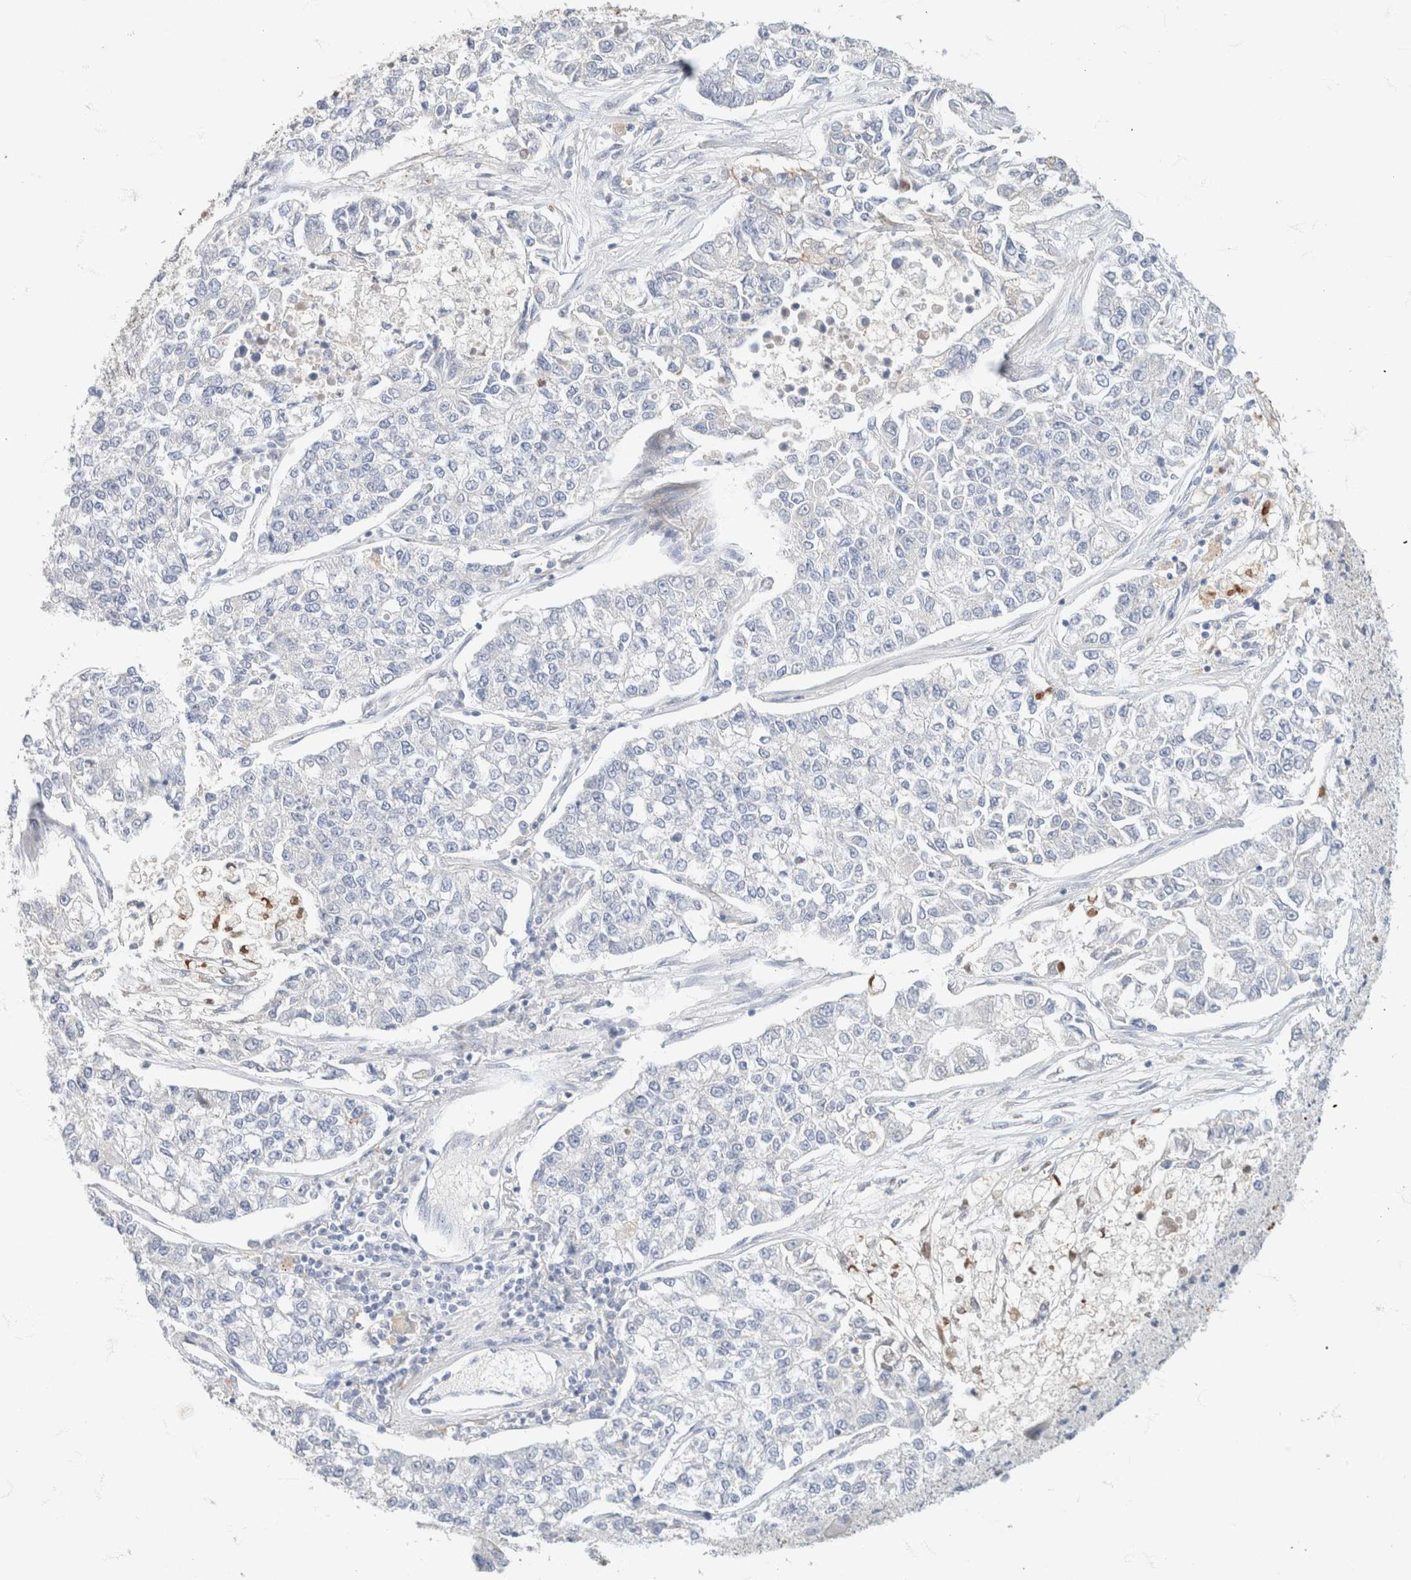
{"staining": {"intensity": "negative", "quantity": "none", "location": "none"}, "tissue": "lung cancer", "cell_type": "Tumor cells", "image_type": "cancer", "snomed": [{"axis": "morphology", "description": "Adenocarcinoma, NOS"}, {"axis": "topography", "description": "Lung"}], "caption": "Immunohistochemistry image of neoplastic tissue: lung cancer stained with DAB (3,3'-diaminobenzidine) exhibits no significant protein expression in tumor cells.", "gene": "CA12", "patient": {"sex": "male", "age": 49}}